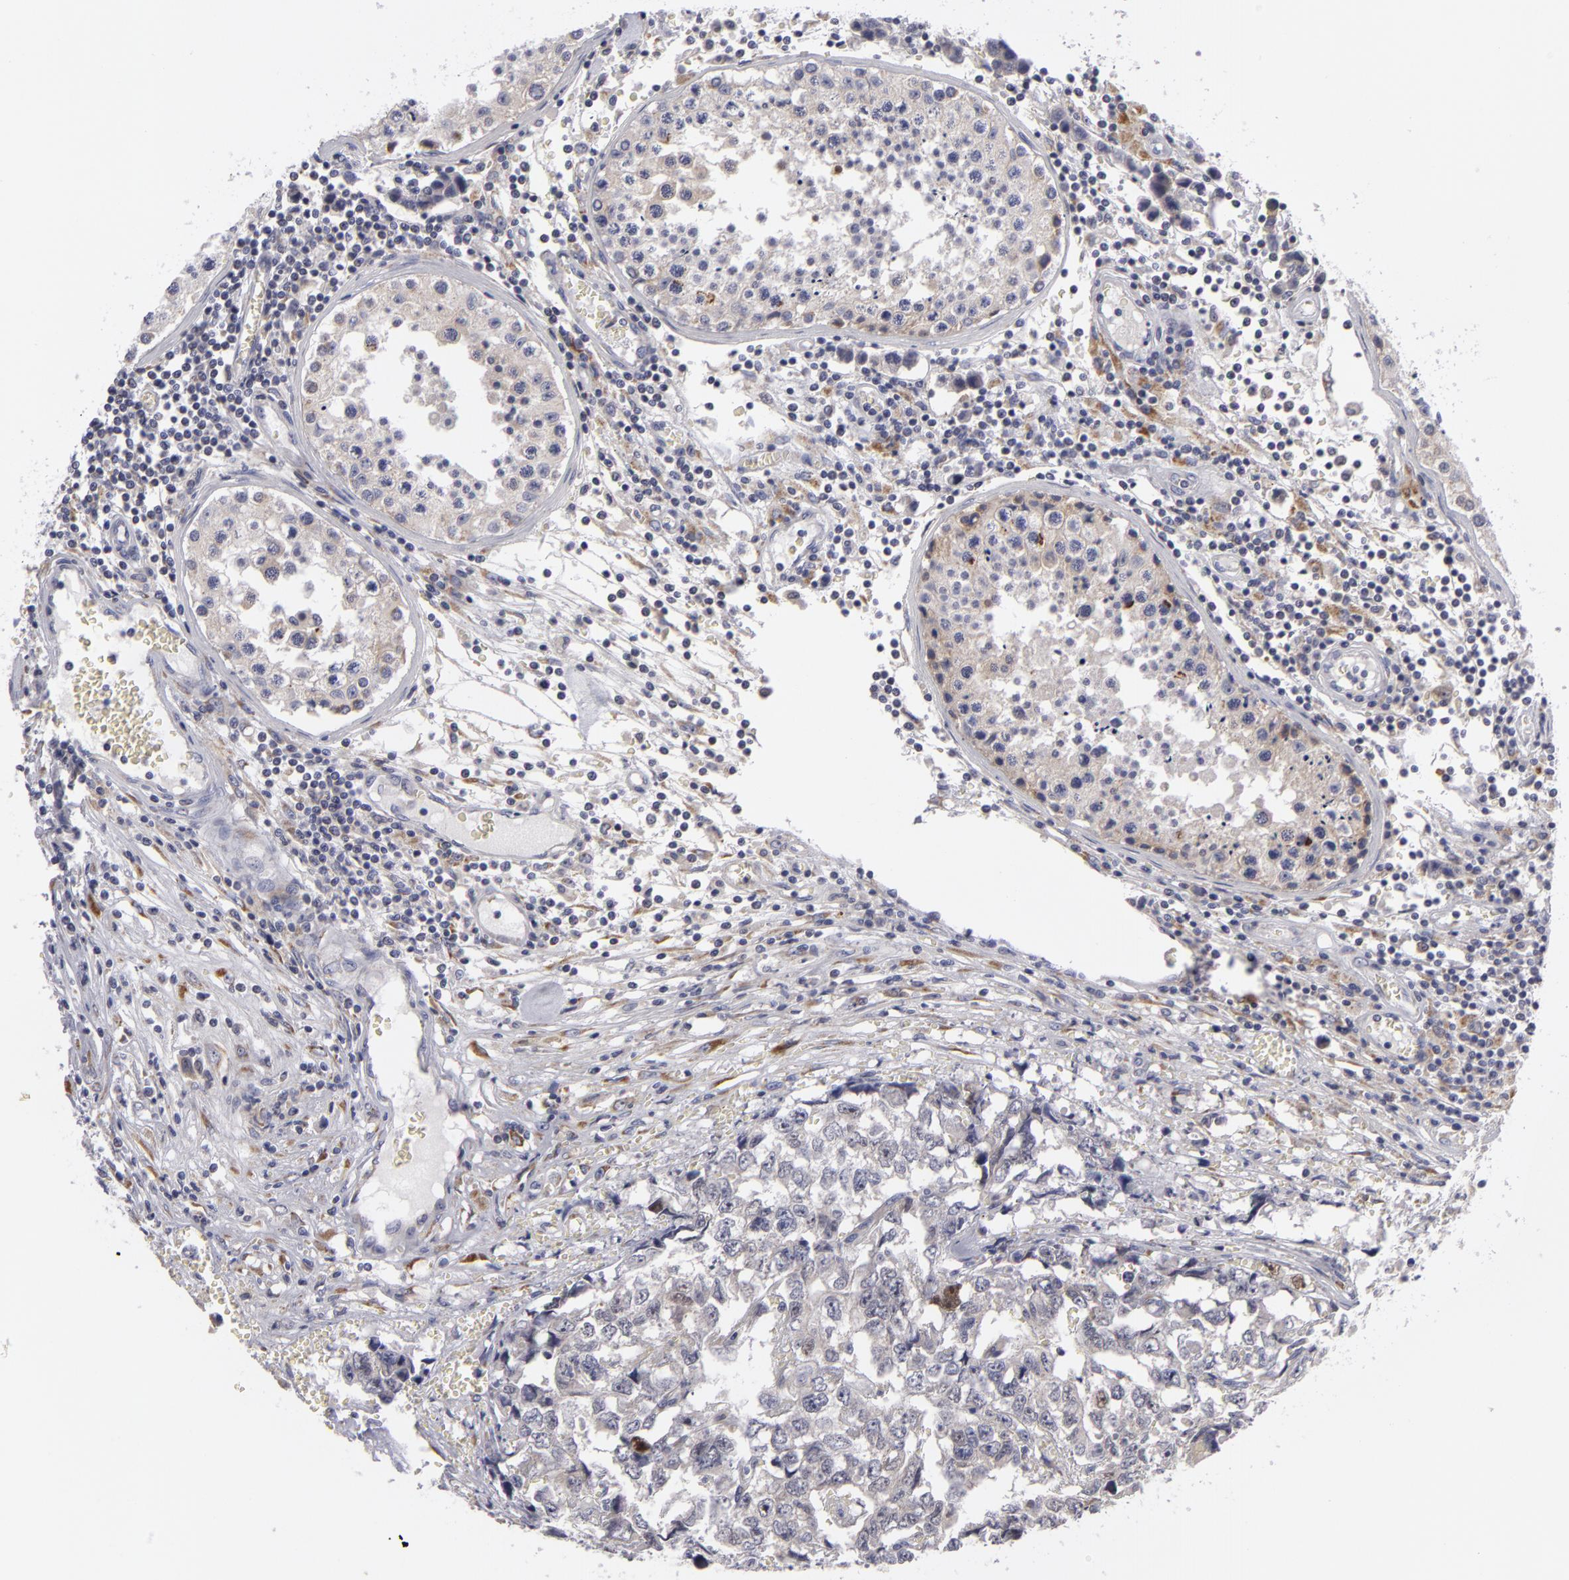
{"staining": {"intensity": "weak", "quantity": "<25%", "location": "cytoplasmic/membranous,nuclear"}, "tissue": "testis cancer", "cell_type": "Tumor cells", "image_type": "cancer", "snomed": [{"axis": "morphology", "description": "Carcinoma, Embryonal, NOS"}, {"axis": "topography", "description": "Testis"}], "caption": "Testis embryonal carcinoma was stained to show a protein in brown. There is no significant positivity in tumor cells. Brightfield microscopy of immunohistochemistry (IHC) stained with DAB (brown) and hematoxylin (blue), captured at high magnification.", "gene": "ATP2B3", "patient": {"sex": "male", "age": 31}}